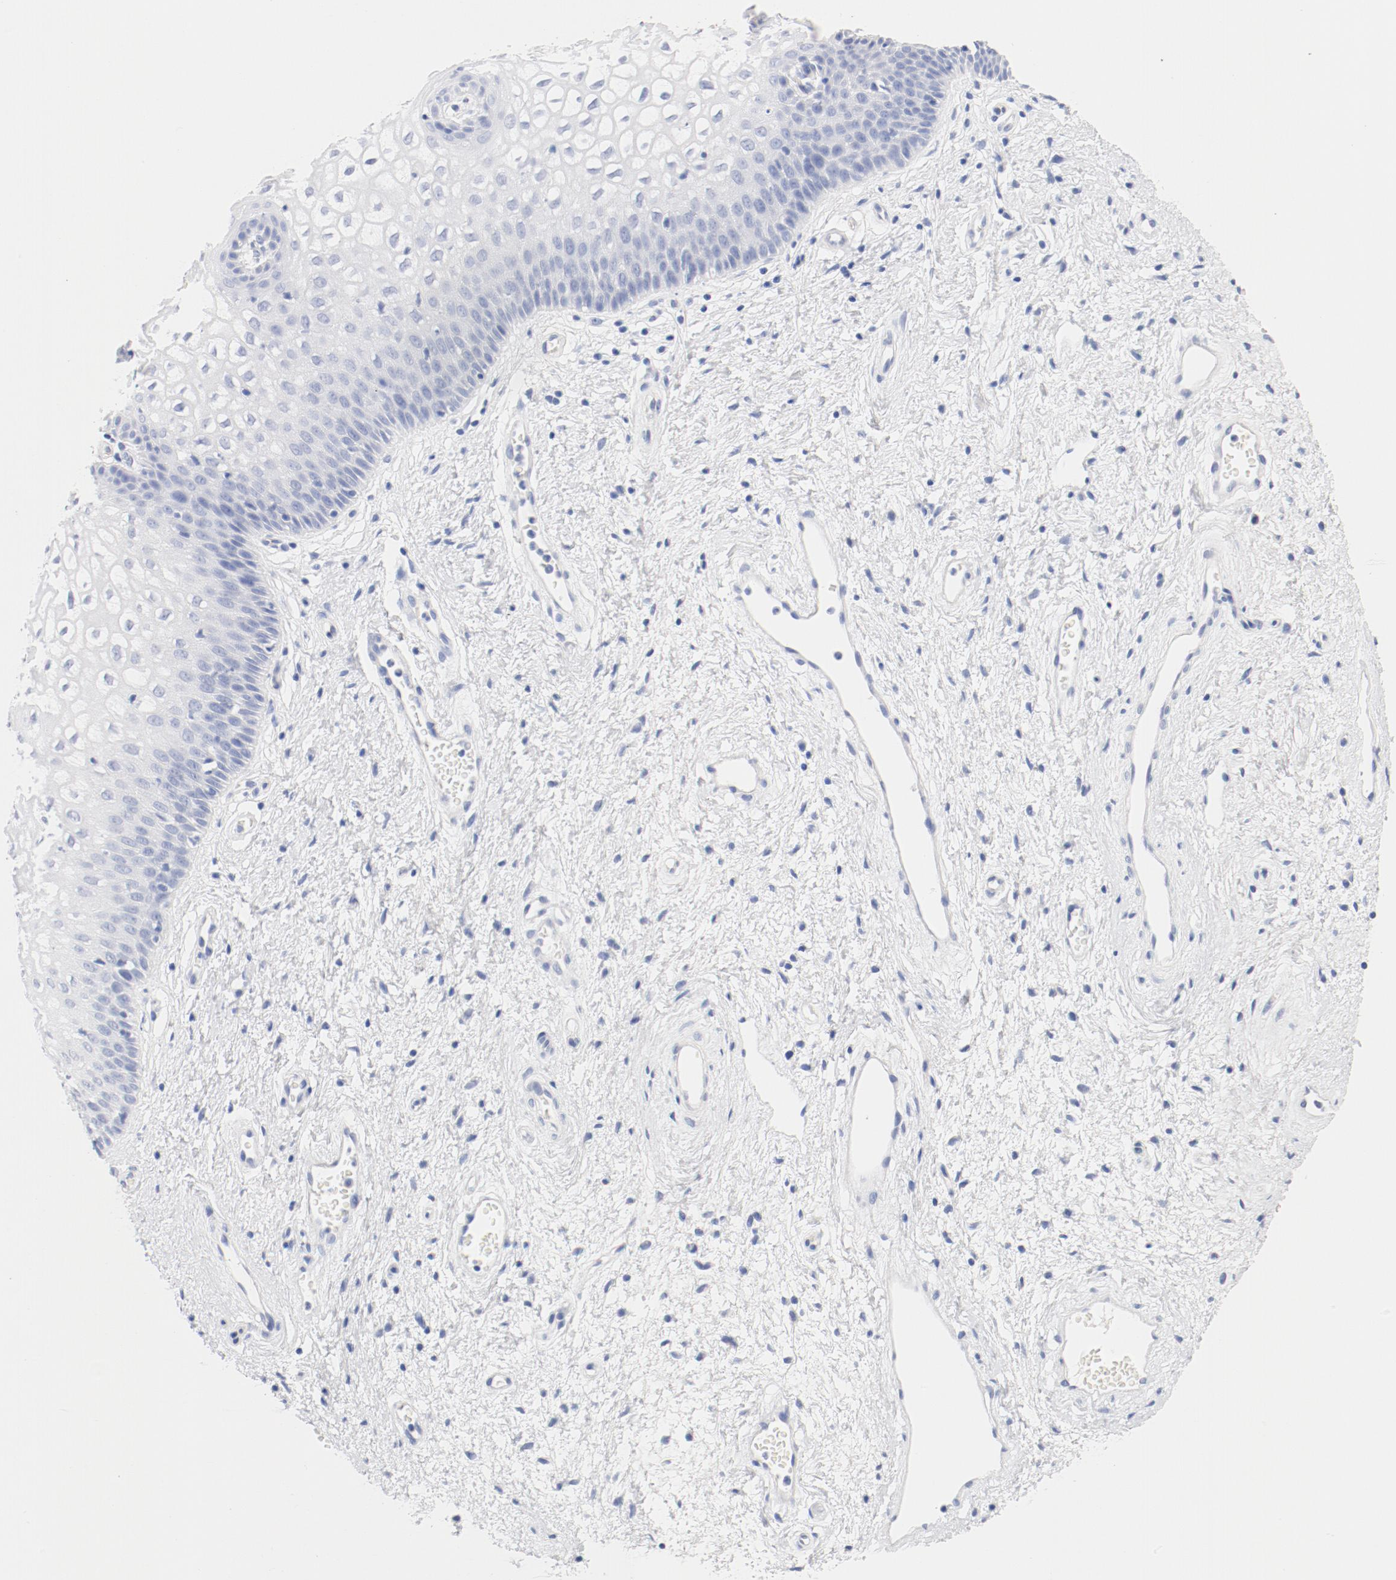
{"staining": {"intensity": "negative", "quantity": "none", "location": "none"}, "tissue": "vagina", "cell_type": "Squamous epithelial cells", "image_type": "normal", "snomed": [{"axis": "morphology", "description": "Normal tissue, NOS"}, {"axis": "topography", "description": "Vagina"}], "caption": "Immunohistochemistry (IHC) of normal human vagina exhibits no staining in squamous epithelial cells. (DAB IHC, high magnification).", "gene": "HOMER1", "patient": {"sex": "female", "age": 34}}